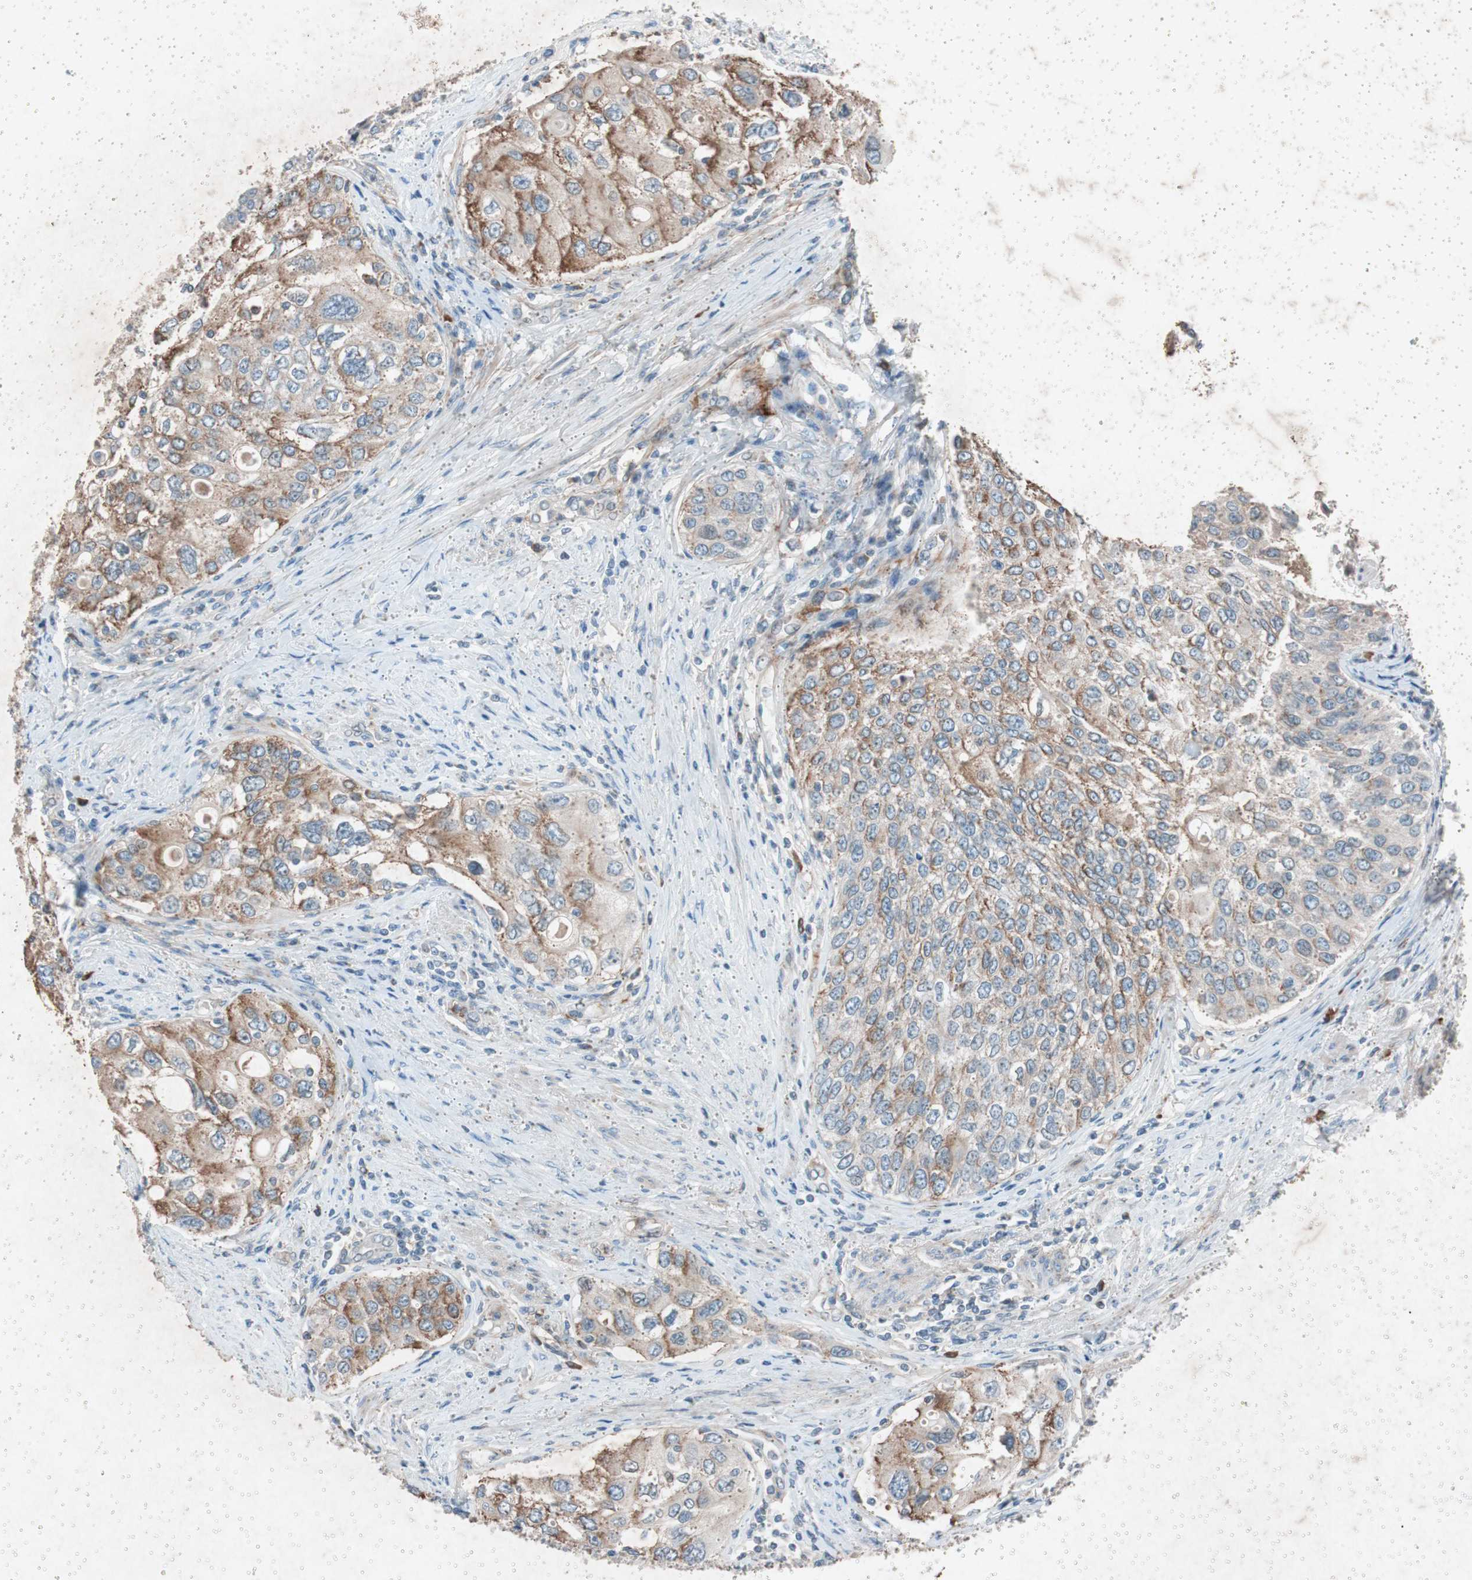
{"staining": {"intensity": "moderate", "quantity": "25%-75%", "location": "cytoplasmic/membranous"}, "tissue": "urothelial cancer", "cell_type": "Tumor cells", "image_type": "cancer", "snomed": [{"axis": "morphology", "description": "Urothelial carcinoma, High grade"}, {"axis": "topography", "description": "Urinary bladder"}], "caption": "Urothelial cancer was stained to show a protein in brown. There is medium levels of moderate cytoplasmic/membranous expression in about 25%-75% of tumor cells.", "gene": "GRB7", "patient": {"sex": "female", "age": 56}}